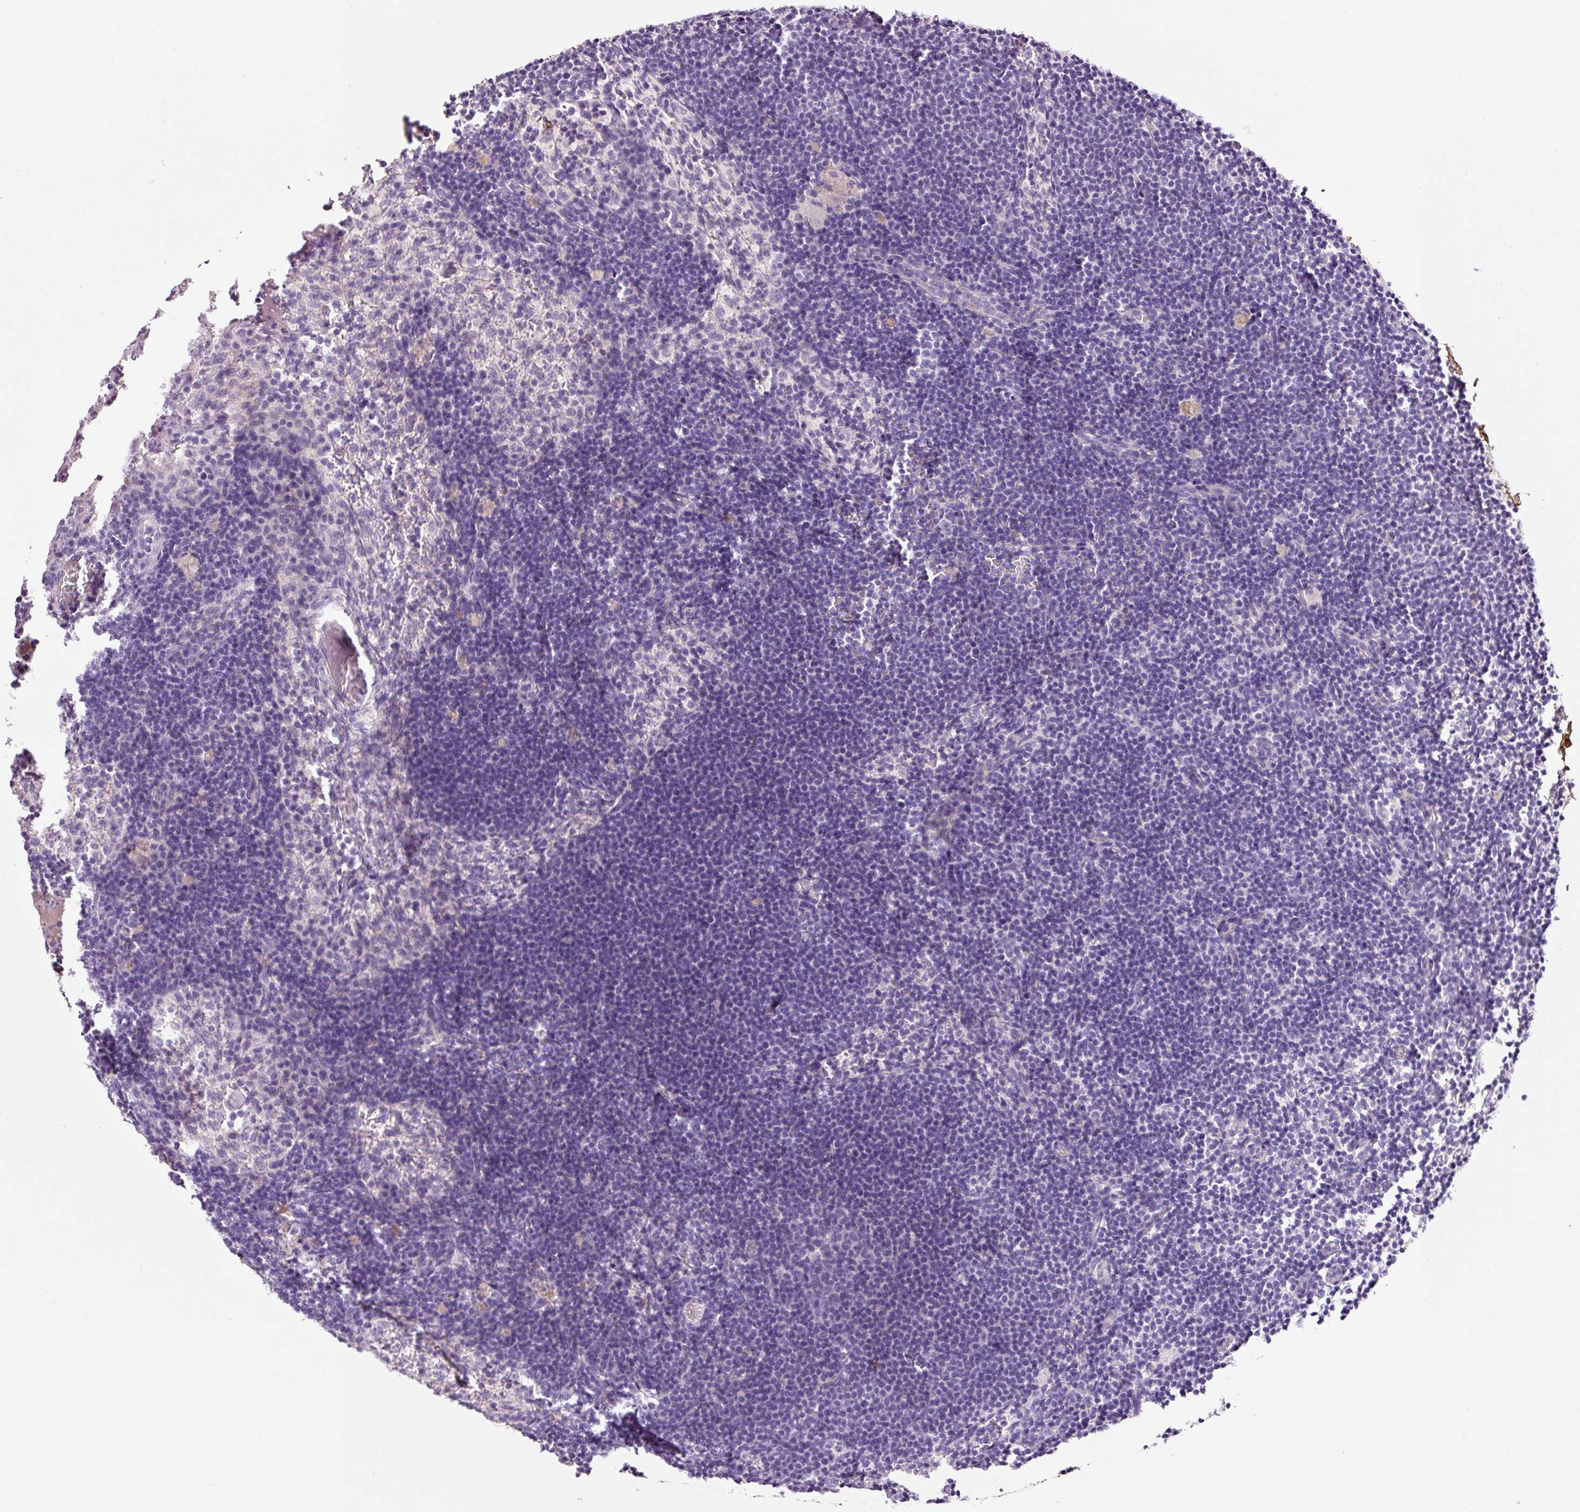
{"staining": {"intensity": "negative", "quantity": "none", "location": "none"}, "tissue": "lymph node", "cell_type": "Germinal center cells", "image_type": "normal", "snomed": [{"axis": "morphology", "description": "Normal tissue, NOS"}, {"axis": "topography", "description": "Lymph node"}], "caption": "This is an immunohistochemistry photomicrograph of normal lymph node. There is no positivity in germinal center cells.", "gene": "SOS2", "patient": {"sex": "male", "age": 49}}